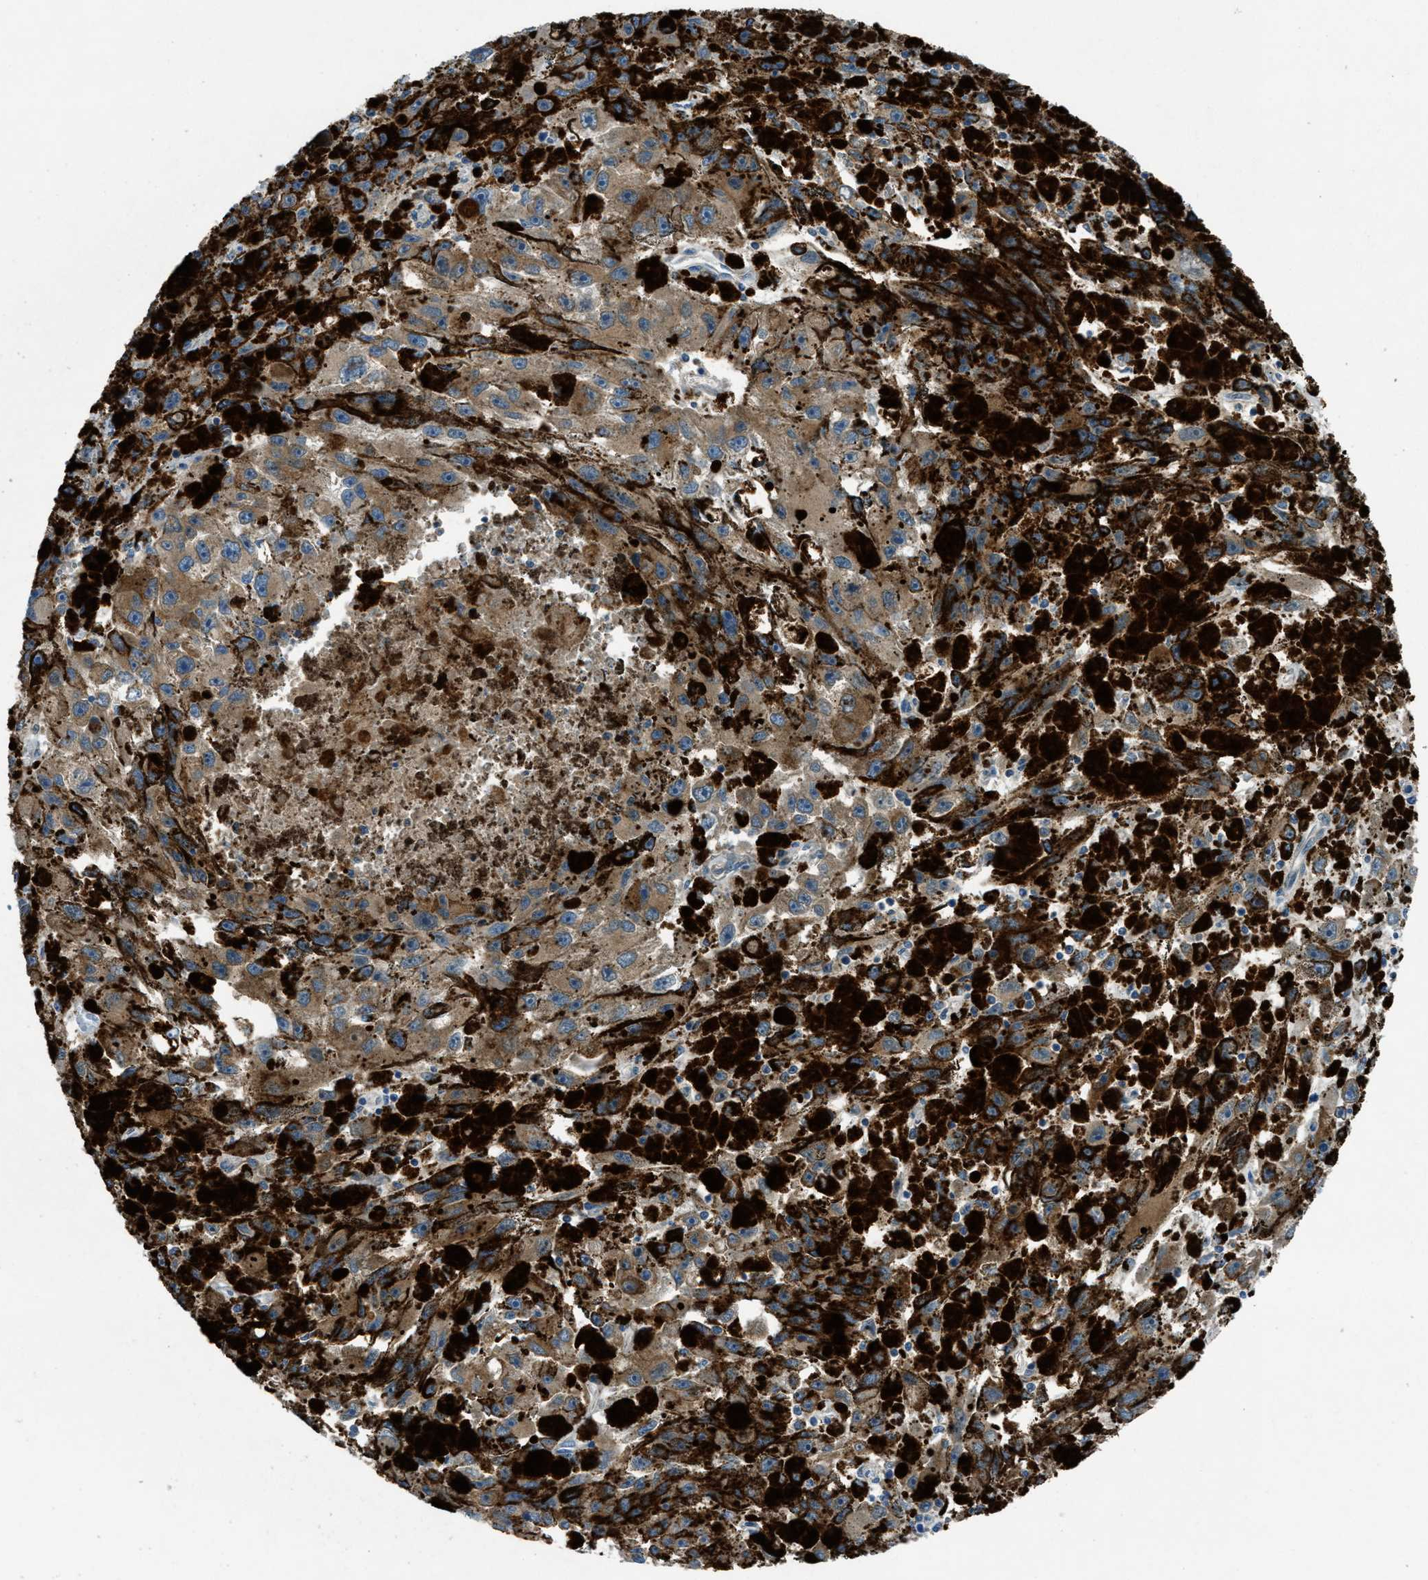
{"staining": {"intensity": "weak", "quantity": ">75%", "location": "cytoplasmic/membranous"}, "tissue": "melanoma", "cell_type": "Tumor cells", "image_type": "cancer", "snomed": [{"axis": "morphology", "description": "Malignant melanoma, NOS"}, {"axis": "topography", "description": "Skin"}], "caption": "Melanoma stained with immunohistochemistry (IHC) reveals weak cytoplasmic/membranous expression in about >75% of tumor cells.", "gene": "MAP3K20", "patient": {"sex": "female", "age": 104}}